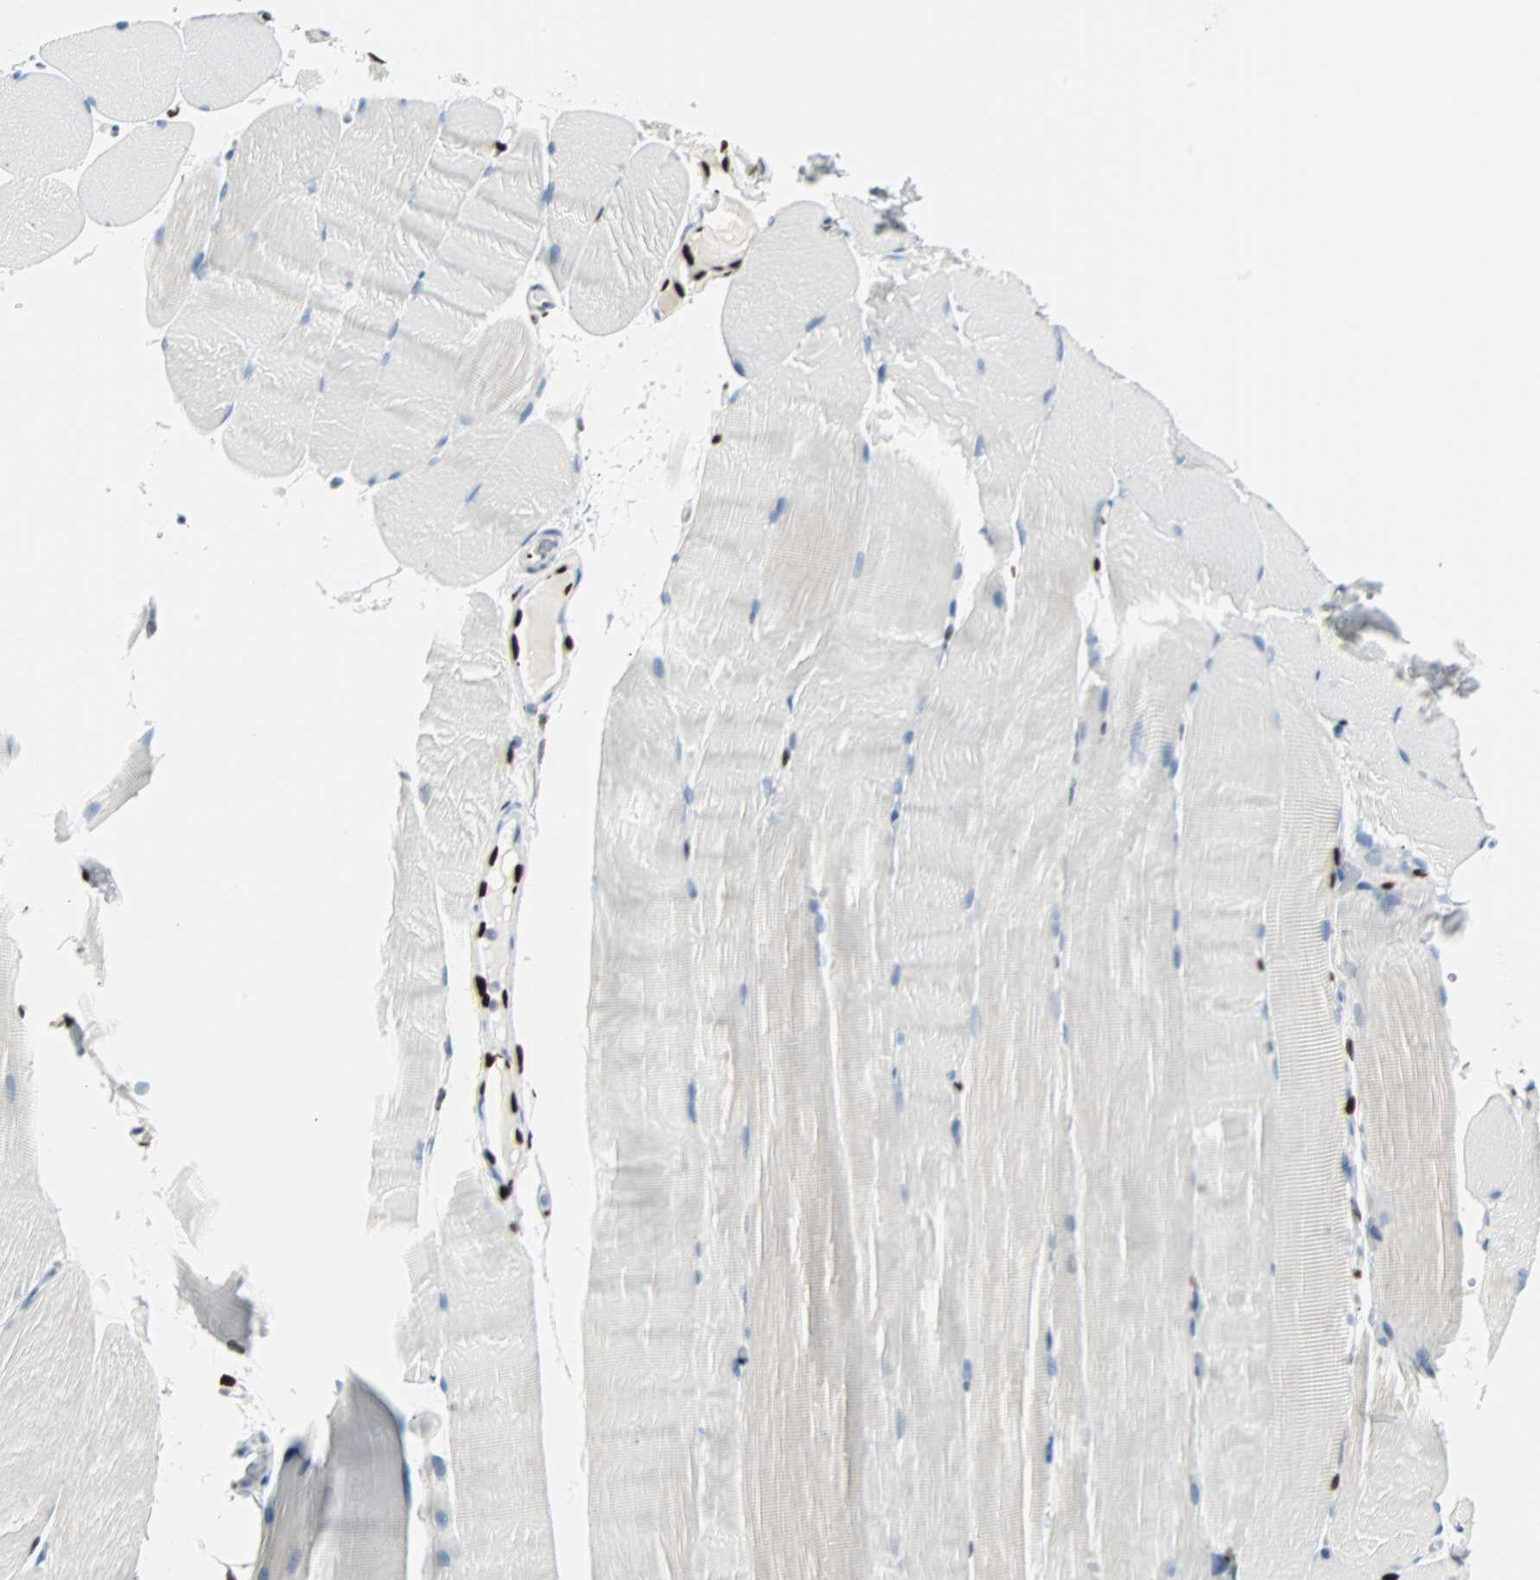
{"staining": {"intensity": "strong", "quantity": "<25%", "location": "nuclear"}, "tissue": "skeletal muscle", "cell_type": "Myocytes", "image_type": "normal", "snomed": [{"axis": "morphology", "description": "Normal tissue, NOS"}, {"axis": "topography", "description": "Skeletal muscle"}, {"axis": "topography", "description": "Parathyroid gland"}], "caption": "Skeletal muscle stained with DAB immunohistochemistry shows medium levels of strong nuclear staining in approximately <25% of myocytes. (brown staining indicates protein expression, while blue staining denotes nuclei).", "gene": "IL33", "patient": {"sex": "female", "age": 37}}